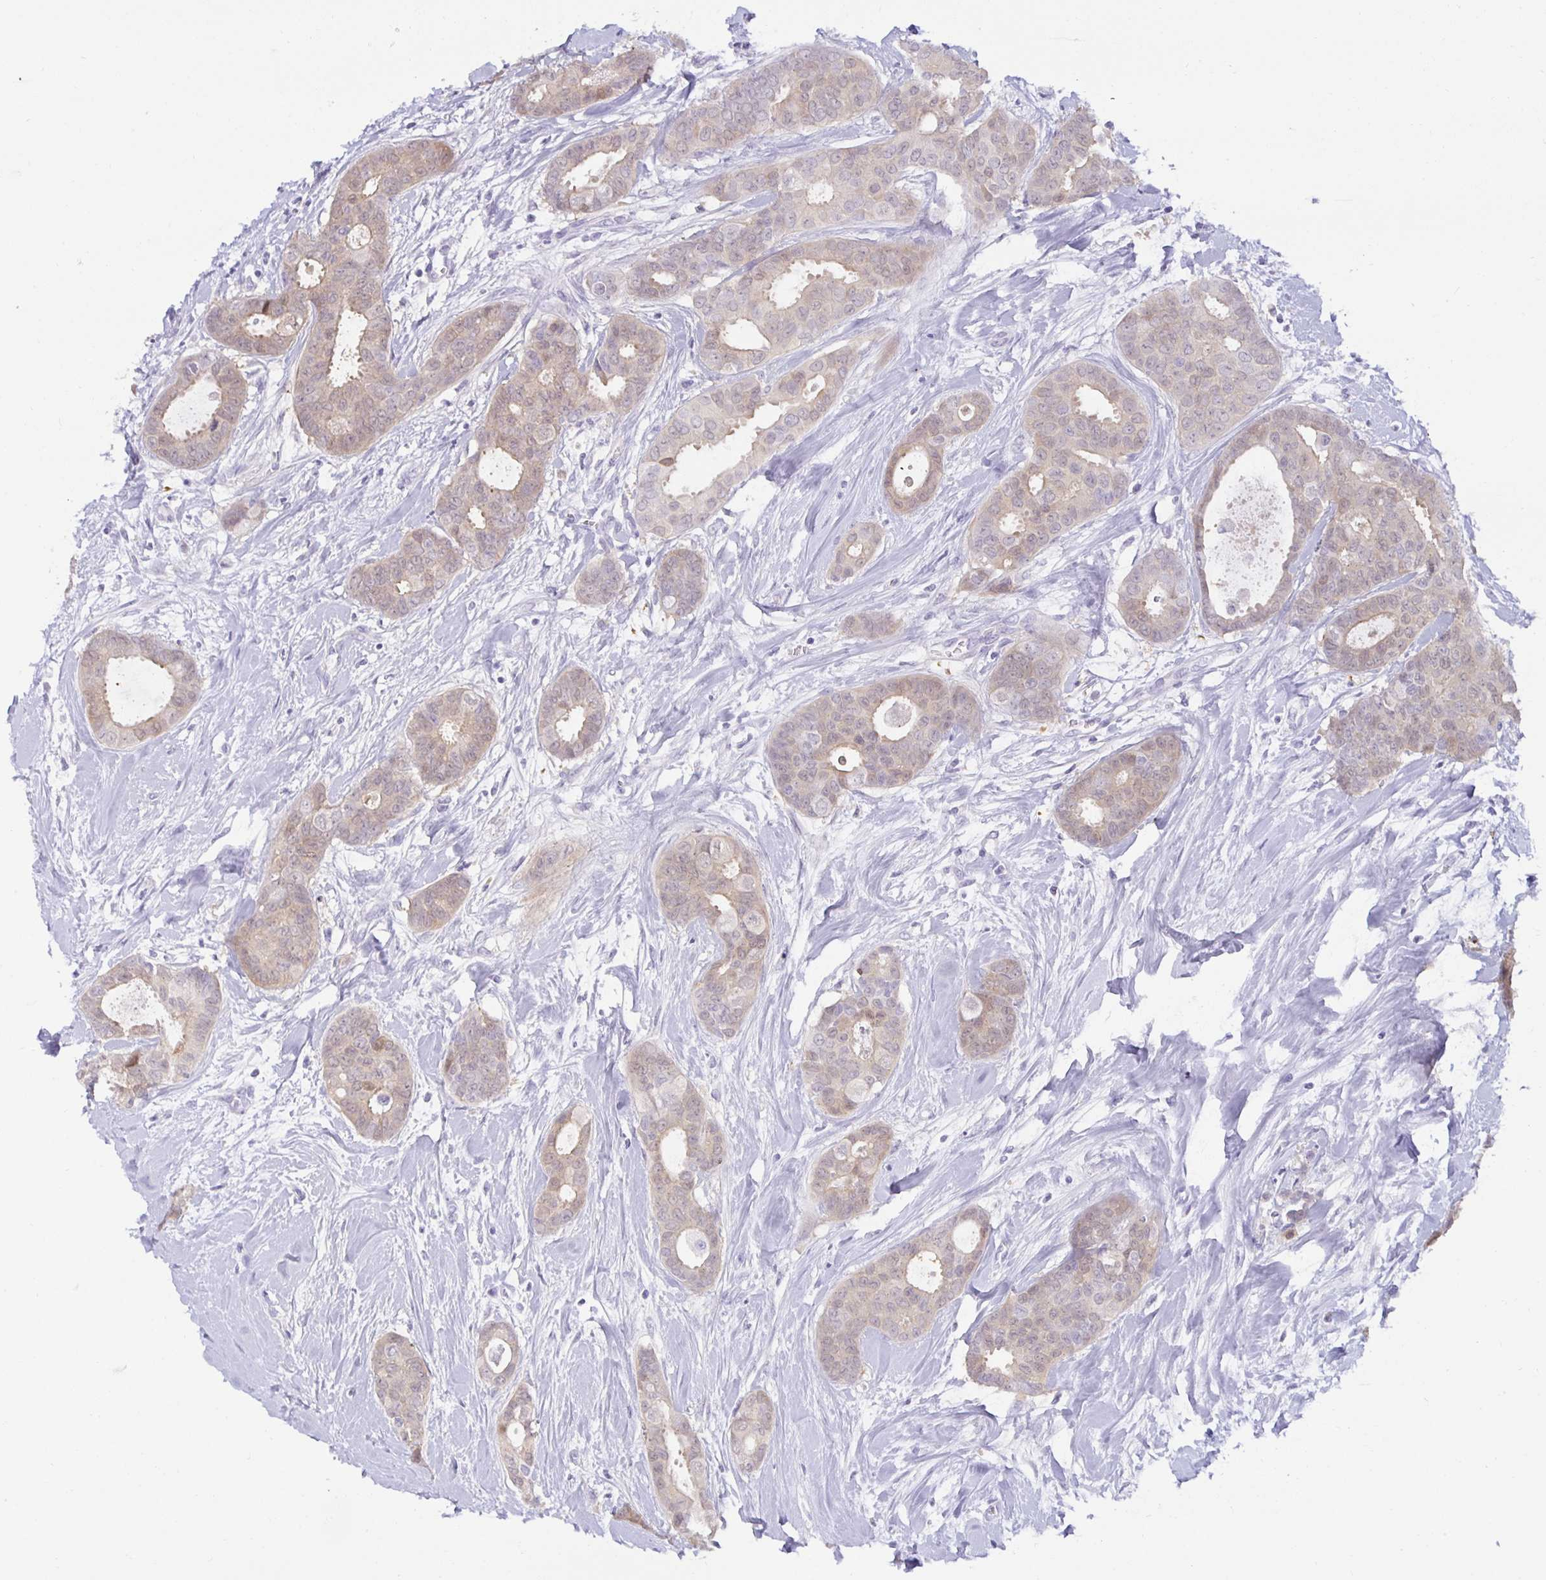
{"staining": {"intensity": "moderate", "quantity": "25%-75%", "location": "cytoplasmic/membranous"}, "tissue": "breast cancer", "cell_type": "Tumor cells", "image_type": "cancer", "snomed": [{"axis": "morphology", "description": "Duct carcinoma"}, {"axis": "topography", "description": "Breast"}], "caption": "Breast cancer stained with DAB IHC demonstrates medium levels of moderate cytoplasmic/membranous expression in about 25%-75% of tumor cells.", "gene": "MON2", "patient": {"sex": "female", "age": 45}}